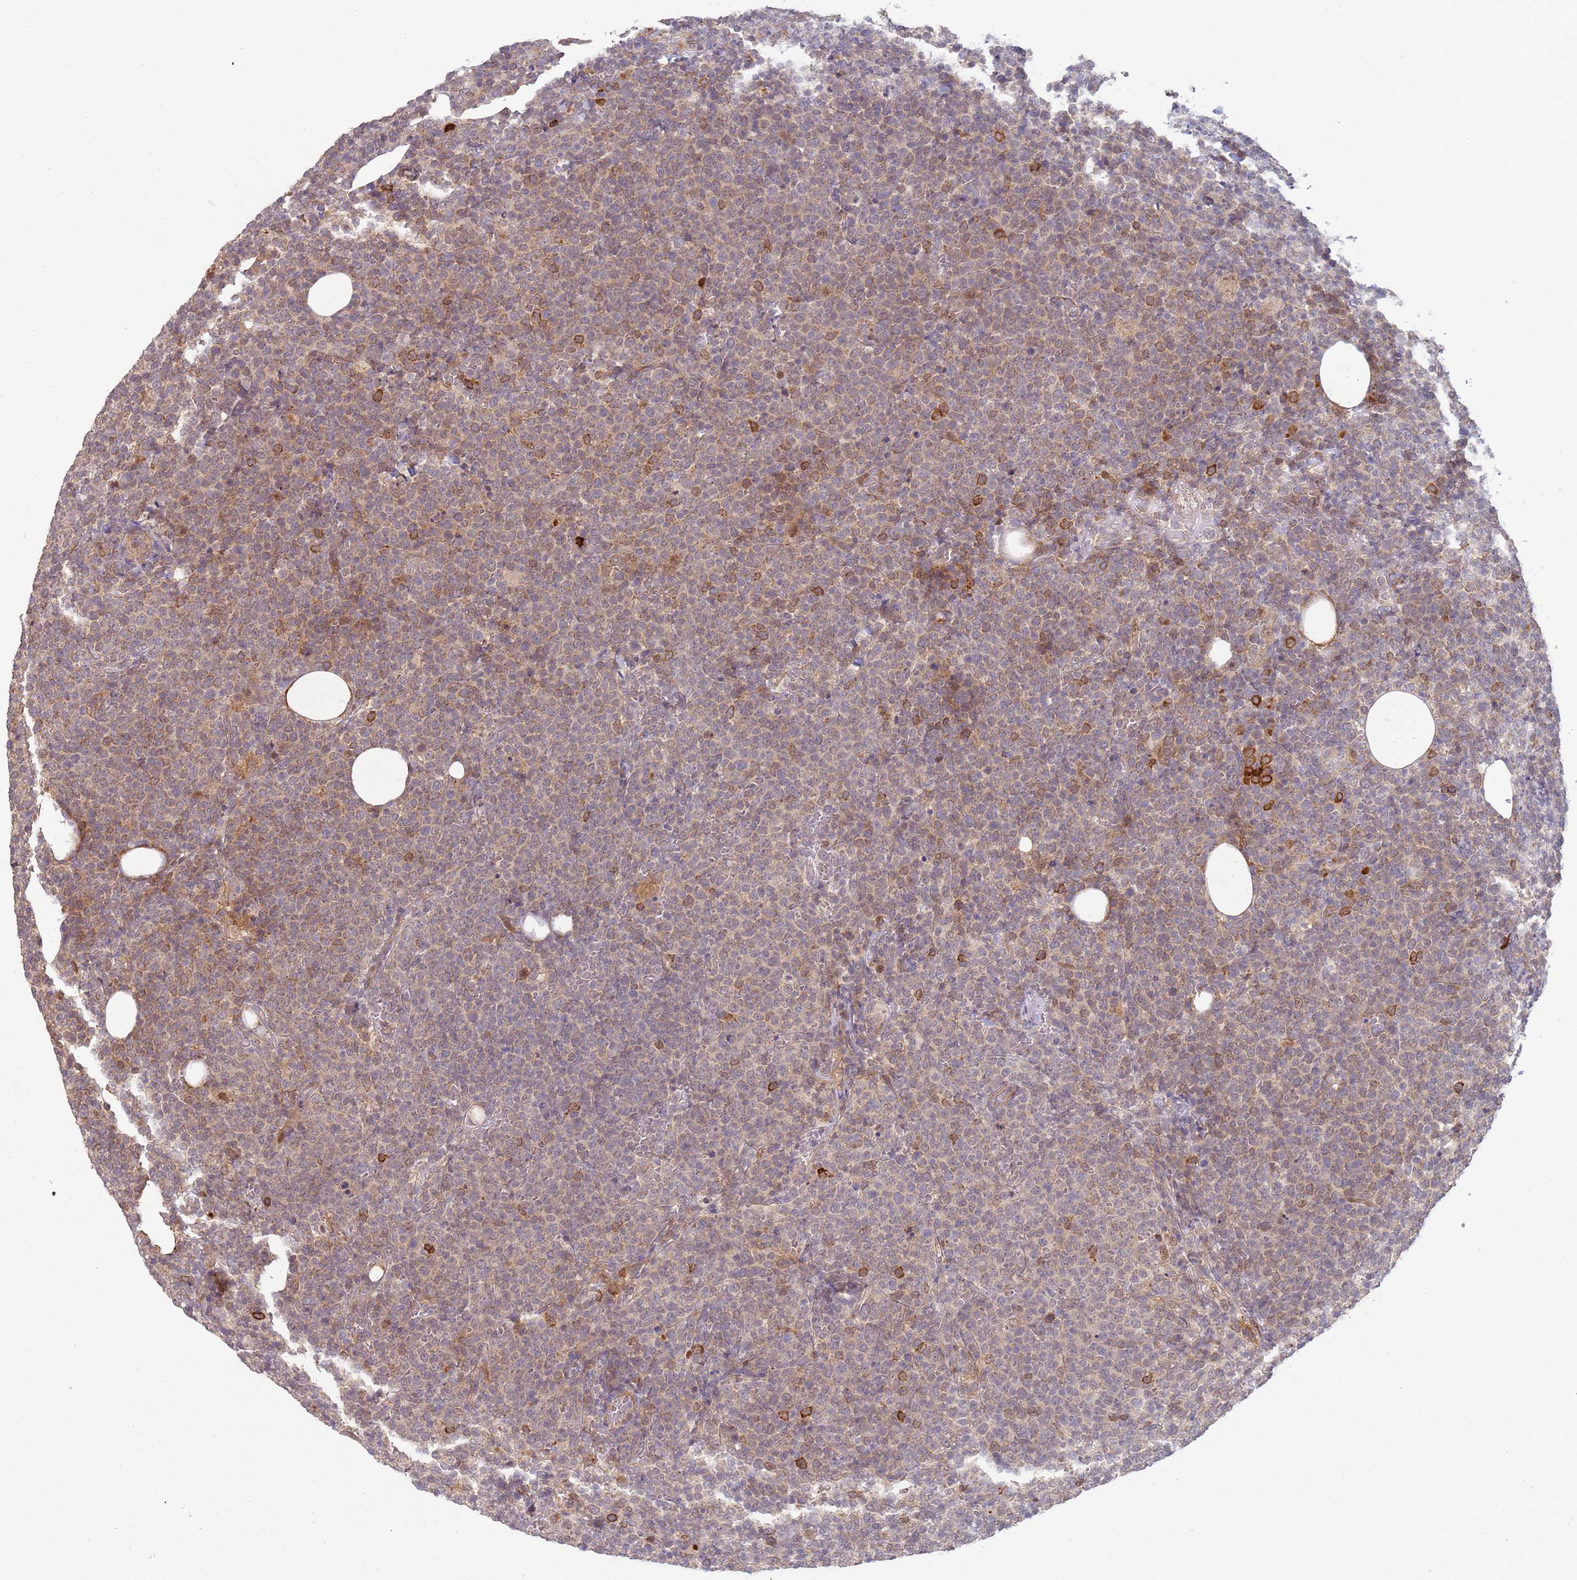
{"staining": {"intensity": "moderate", "quantity": "<25%", "location": "cytoplasmic/membranous"}, "tissue": "lymphoma", "cell_type": "Tumor cells", "image_type": "cancer", "snomed": [{"axis": "morphology", "description": "Malignant lymphoma, non-Hodgkin's type, High grade"}, {"axis": "topography", "description": "Lymph node"}], "caption": "A low amount of moderate cytoplasmic/membranous expression is appreciated in about <25% of tumor cells in lymphoma tissue.", "gene": "MPEG1", "patient": {"sex": "male", "age": 61}}